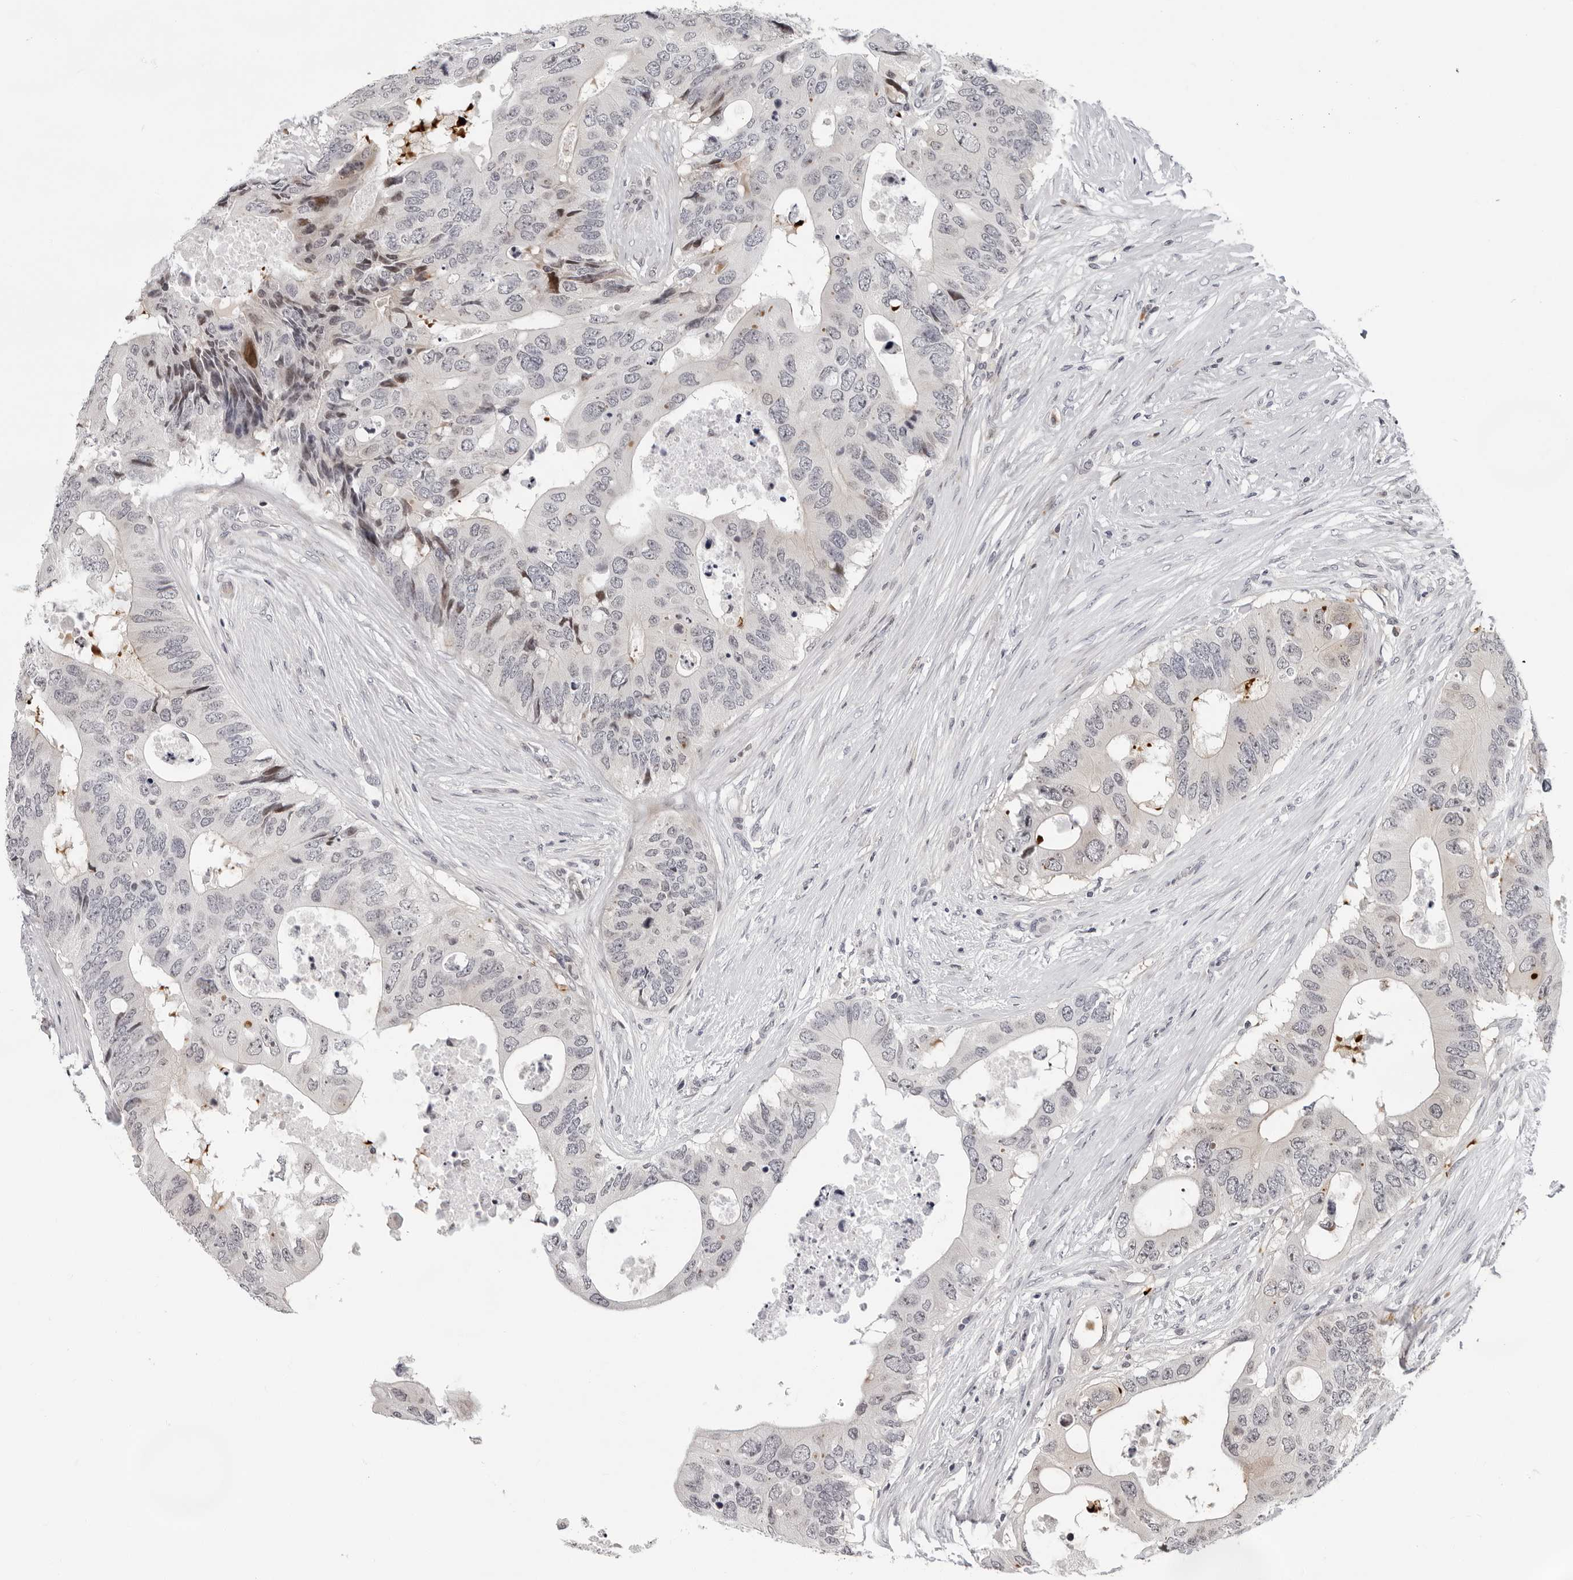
{"staining": {"intensity": "weak", "quantity": "<25%", "location": "cytoplasmic/membranous"}, "tissue": "colorectal cancer", "cell_type": "Tumor cells", "image_type": "cancer", "snomed": [{"axis": "morphology", "description": "Adenocarcinoma, NOS"}, {"axis": "topography", "description": "Colon"}], "caption": "A high-resolution photomicrograph shows IHC staining of adenocarcinoma (colorectal), which reveals no significant expression in tumor cells.", "gene": "PIP4K2C", "patient": {"sex": "male", "age": 71}}